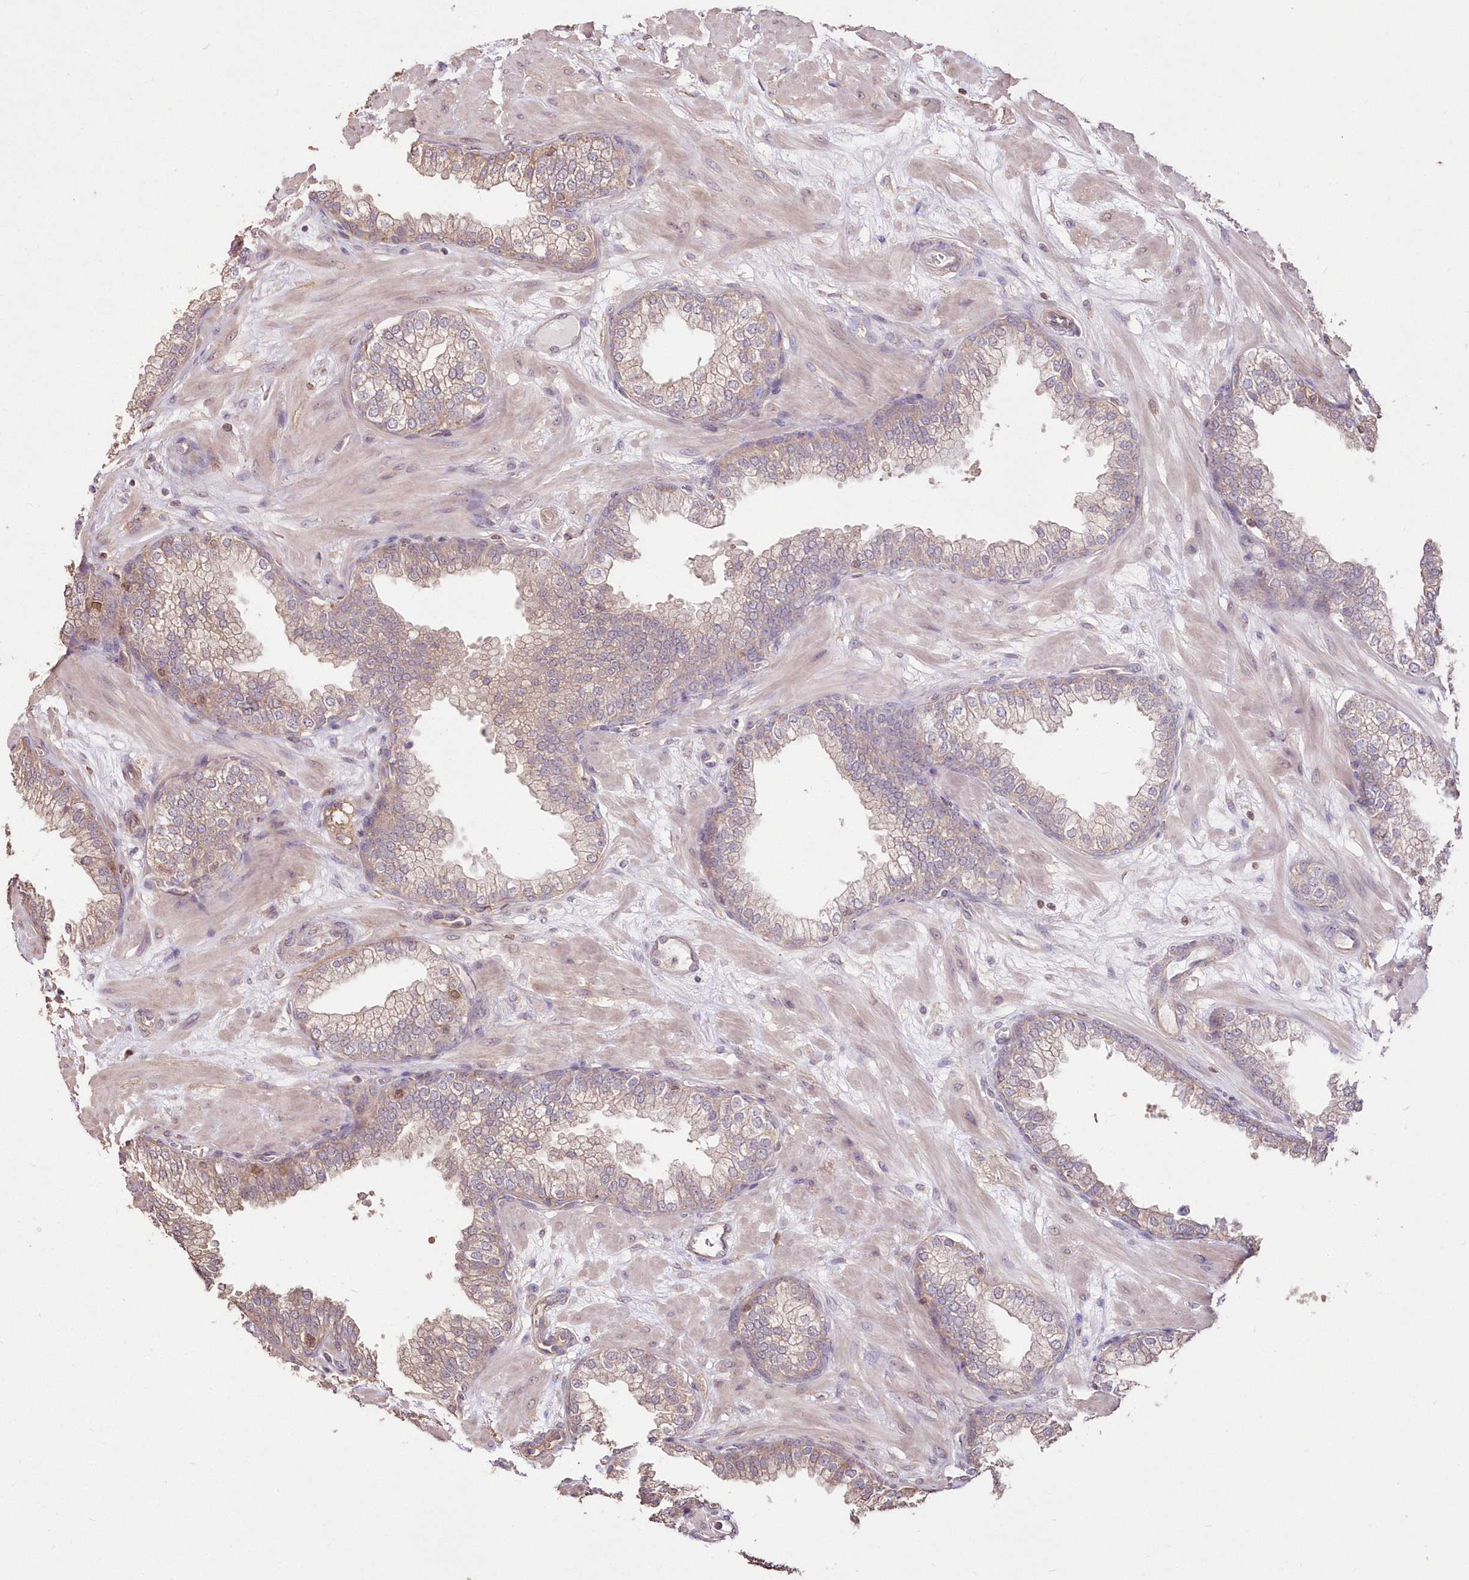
{"staining": {"intensity": "moderate", "quantity": "<25%", "location": "cytoplasmic/membranous"}, "tissue": "prostate", "cell_type": "Glandular cells", "image_type": "normal", "snomed": [{"axis": "morphology", "description": "Normal tissue, NOS"}, {"axis": "morphology", "description": "Urothelial carcinoma, Low grade"}, {"axis": "topography", "description": "Urinary bladder"}, {"axis": "topography", "description": "Prostate"}], "caption": "This histopathology image demonstrates normal prostate stained with immunohistochemistry to label a protein in brown. The cytoplasmic/membranous of glandular cells show moderate positivity for the protein. Nuclei are counter-stained blue.", "gene": "STK17B", "patient": {"sex": "male", "age": 60}}